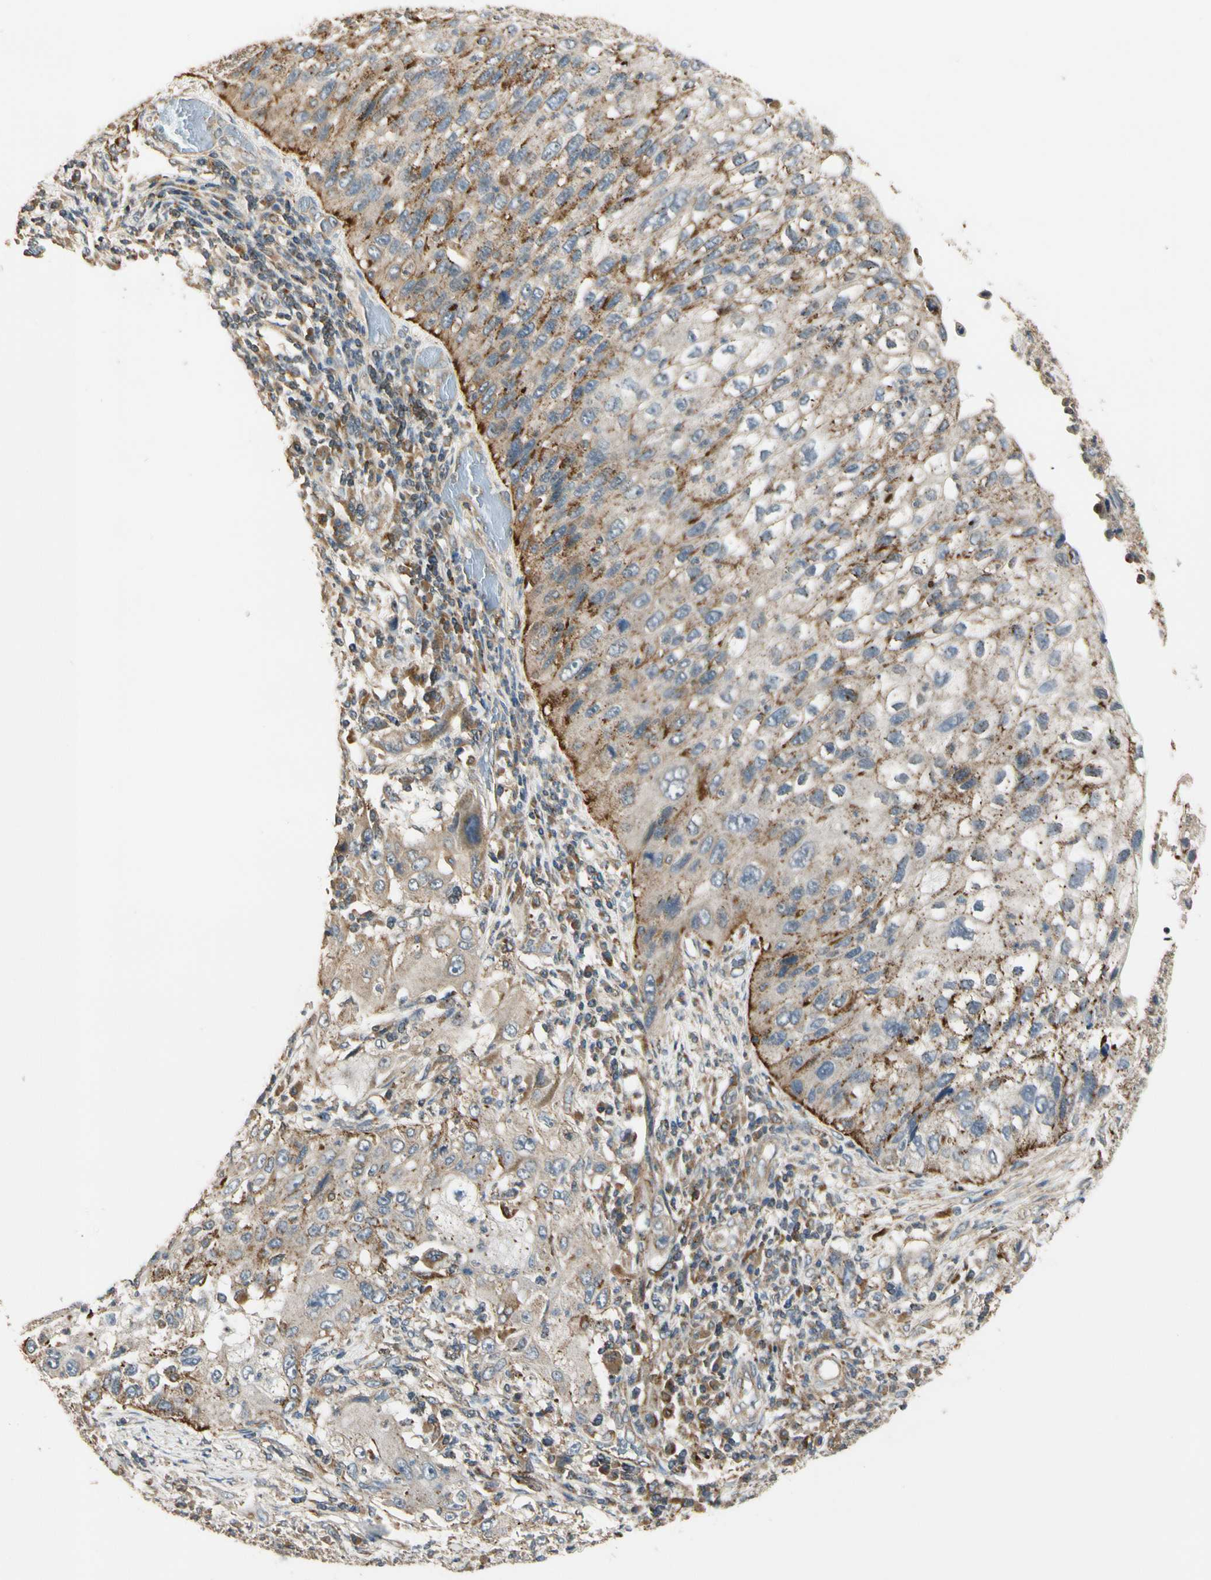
{"staining": {"intensity": "moderate", "quantity": "25%-75%", "location": "cytoplasmic/membranous"}, "tissue": "lung cancer", "cell_type": "Tumor cells", "image_type": "cancer", "snomed": [{"axis": "morphology", "description": "Inflammation, NOS"}, {"axis": "morphology", "description": "Squamous cell carcinoma, NOS"}, {"axis": "topography", "description": "Lymph node"}, {"axis": "topography", "description": "Soft tissue"}, {"axis": "topography", "description": "Lung"}], "caption": "Human lung cancer (squamous cell carcinoma) stained with a brown dye demonstrates moderate cytoplasmic/membranous positive expression in approximately 25%-75% of tumor cells.", "gene": "LAMTOR1", "patient": {"sex": "male", "age": 66}}